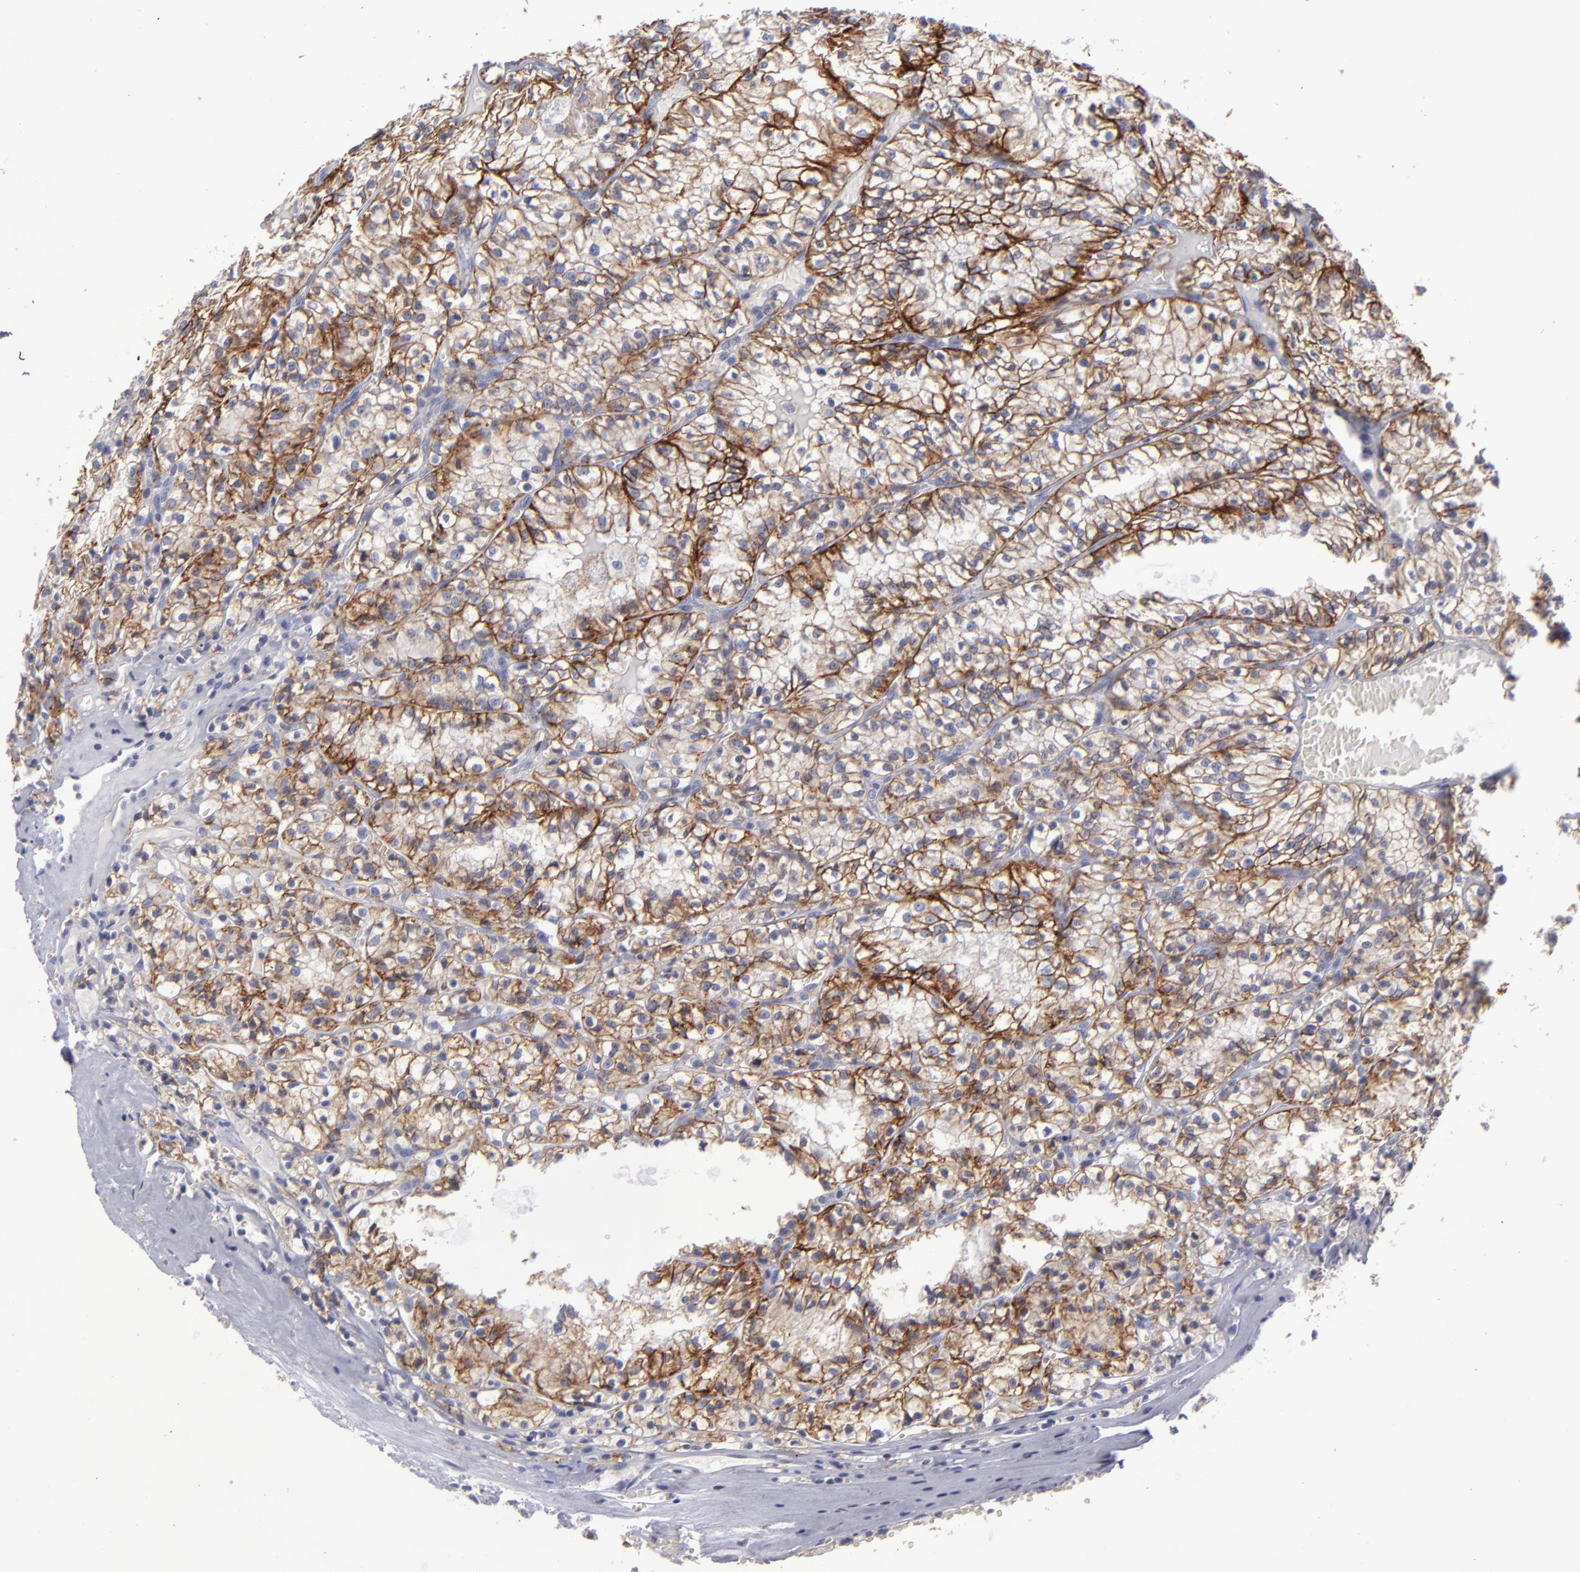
{"staining": {"intensity": "moderate", "quantity": ">75%", "location": "cytoplasmic/membranous"}, "tissue": "renal cancer", "cell_type": "Tumor cells", "image_type": "cancer", "snomed": [{"axis": "morphology", "description": "Adenocarcinoma, NOS"}, {"axis": "topography", "description": "Kidney"}], "caption": "Renal cancer stained with a protein marker reveals moderate staining in tumor cells.", "gene": "BSG", "patient": {"sex": "male", "age": 61}}